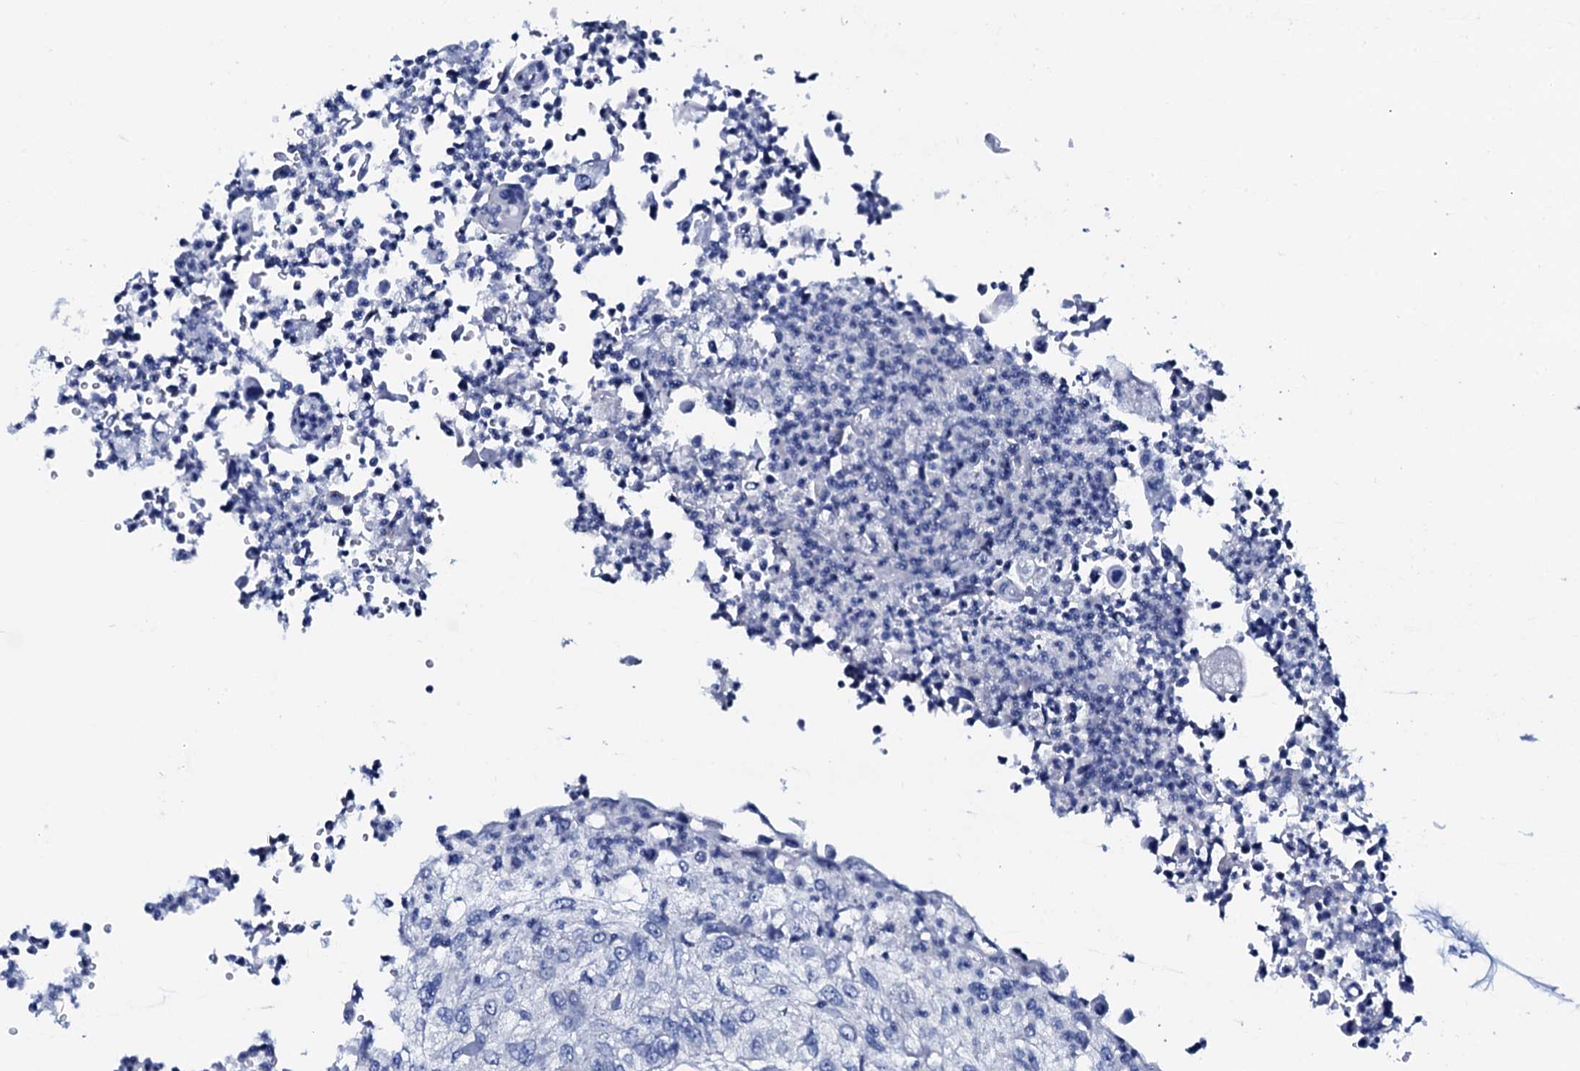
{"staining": {"intensity": "negative", "quantity": "none", "location": "none"}, "tissue": "urothelial cancer", "cell_type": "Tumor cells", "image_type": "cancer", "snomed": [{"axis": "morphology", "description": "Urothelial carcinoma, High grade"}, {"axis": "topography", "description": "Urinary bladder"}], "caption": "Immunohistochemistry (IHC) photomicrograph of human urothelial cancer stained for a protein (brown), which reveals no staining in tumor cells.", "gene": "GYS2", "patient": {"sex": "female", "age": 60}}